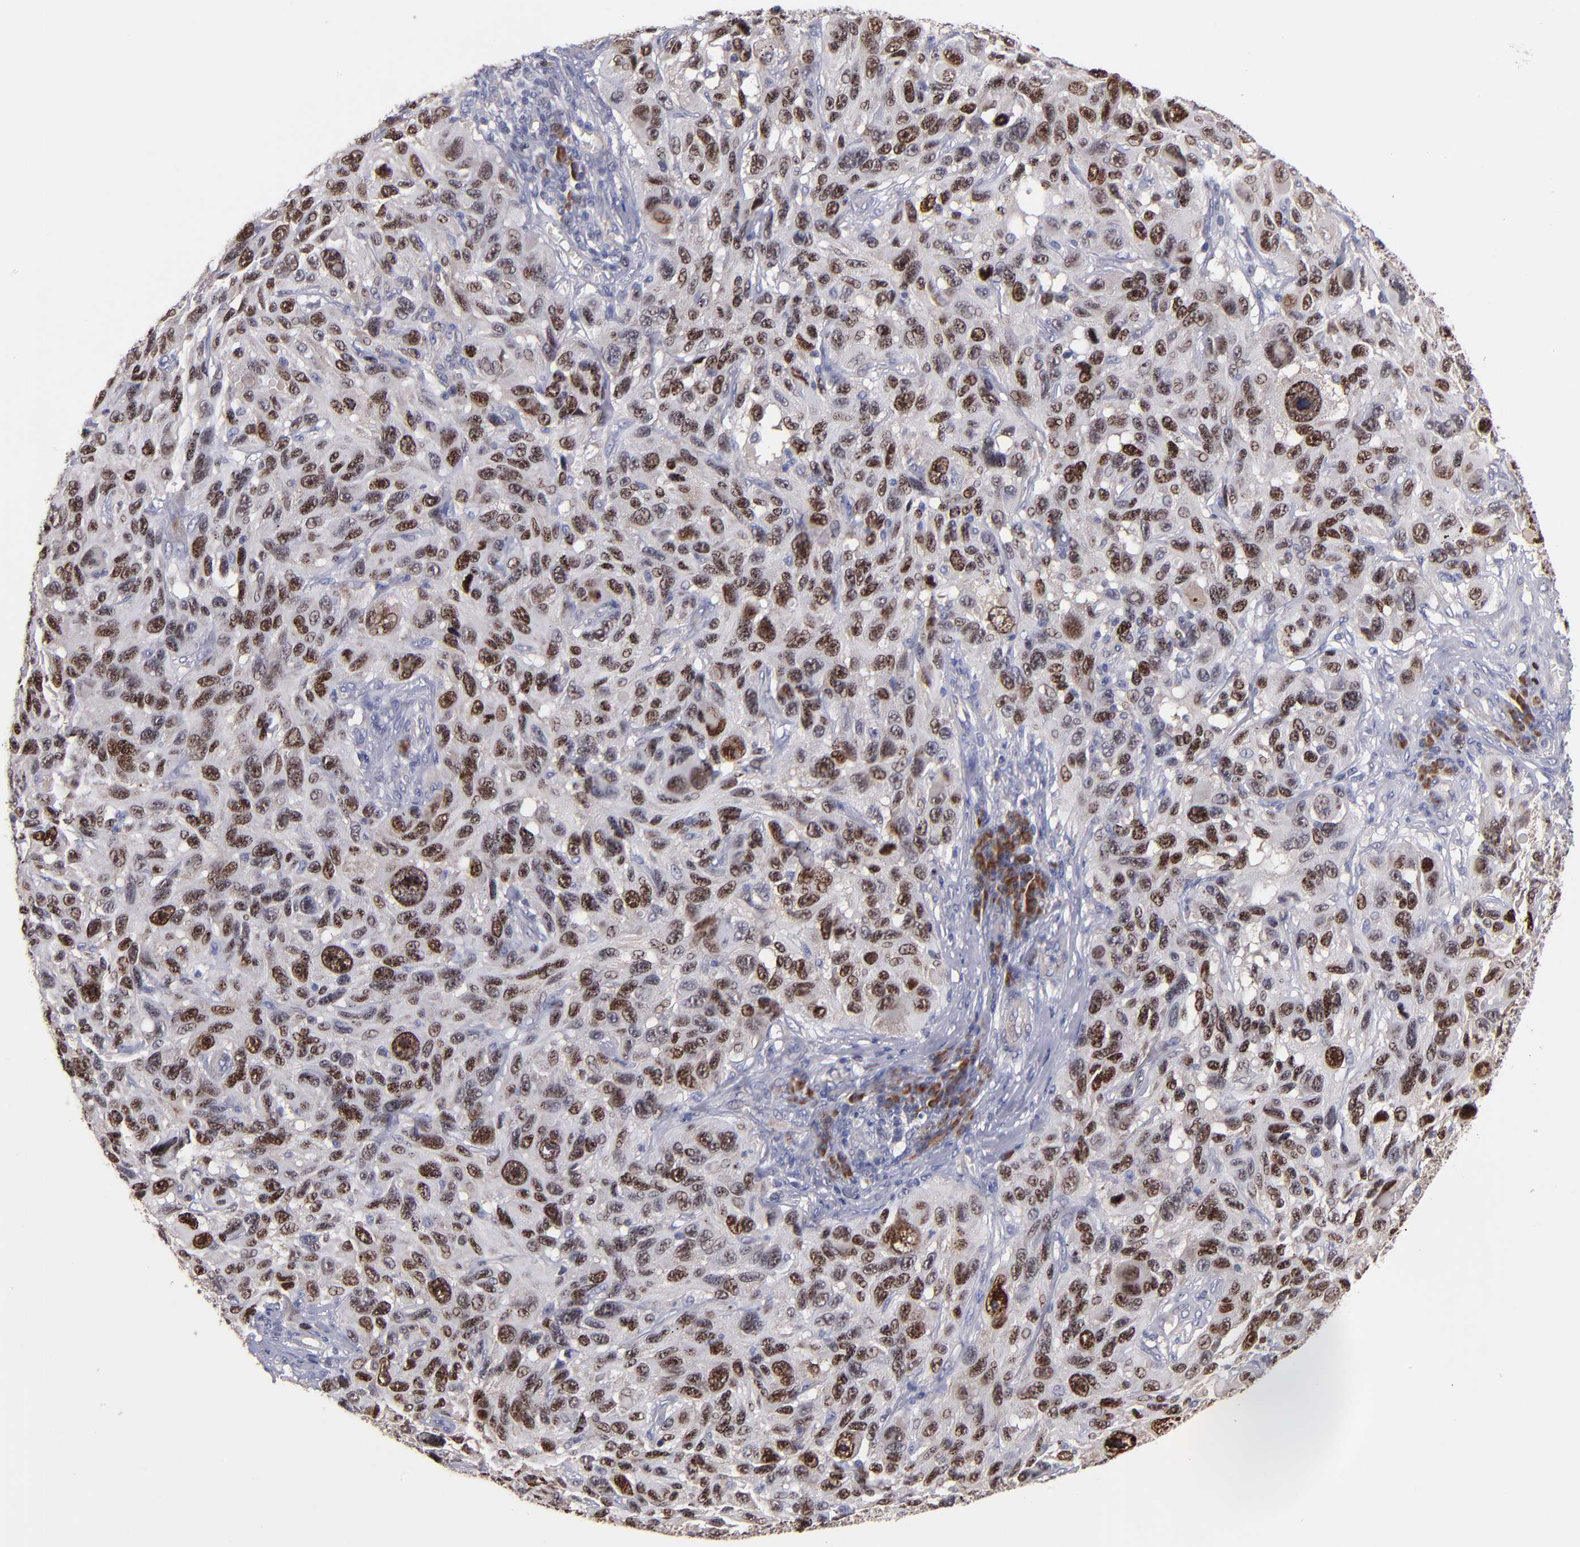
{"staining": {"intensity": "moderate", "quantity": ">75%", "location": "cytoplasmic/membranous,nuclear"}, "tissue": "melanoma", "cell_type": "Tumor cells", "image_type": "cancer", "snomed": [{"axis": "morphology", "description": "Malignant melanoma, NOS"}, {"axis": "topography", "description": "Skin"}], "caption": "Immunohistochemical staining of malignant melanoma demonstrates medium levels of moderate cytoplasmic/membranous and nuclear protein staining in about >75% of tumor cells. Nuclei are stained in blue.", "gene": "EIF3L", "patient": {"sex": "male", "age": 53}}